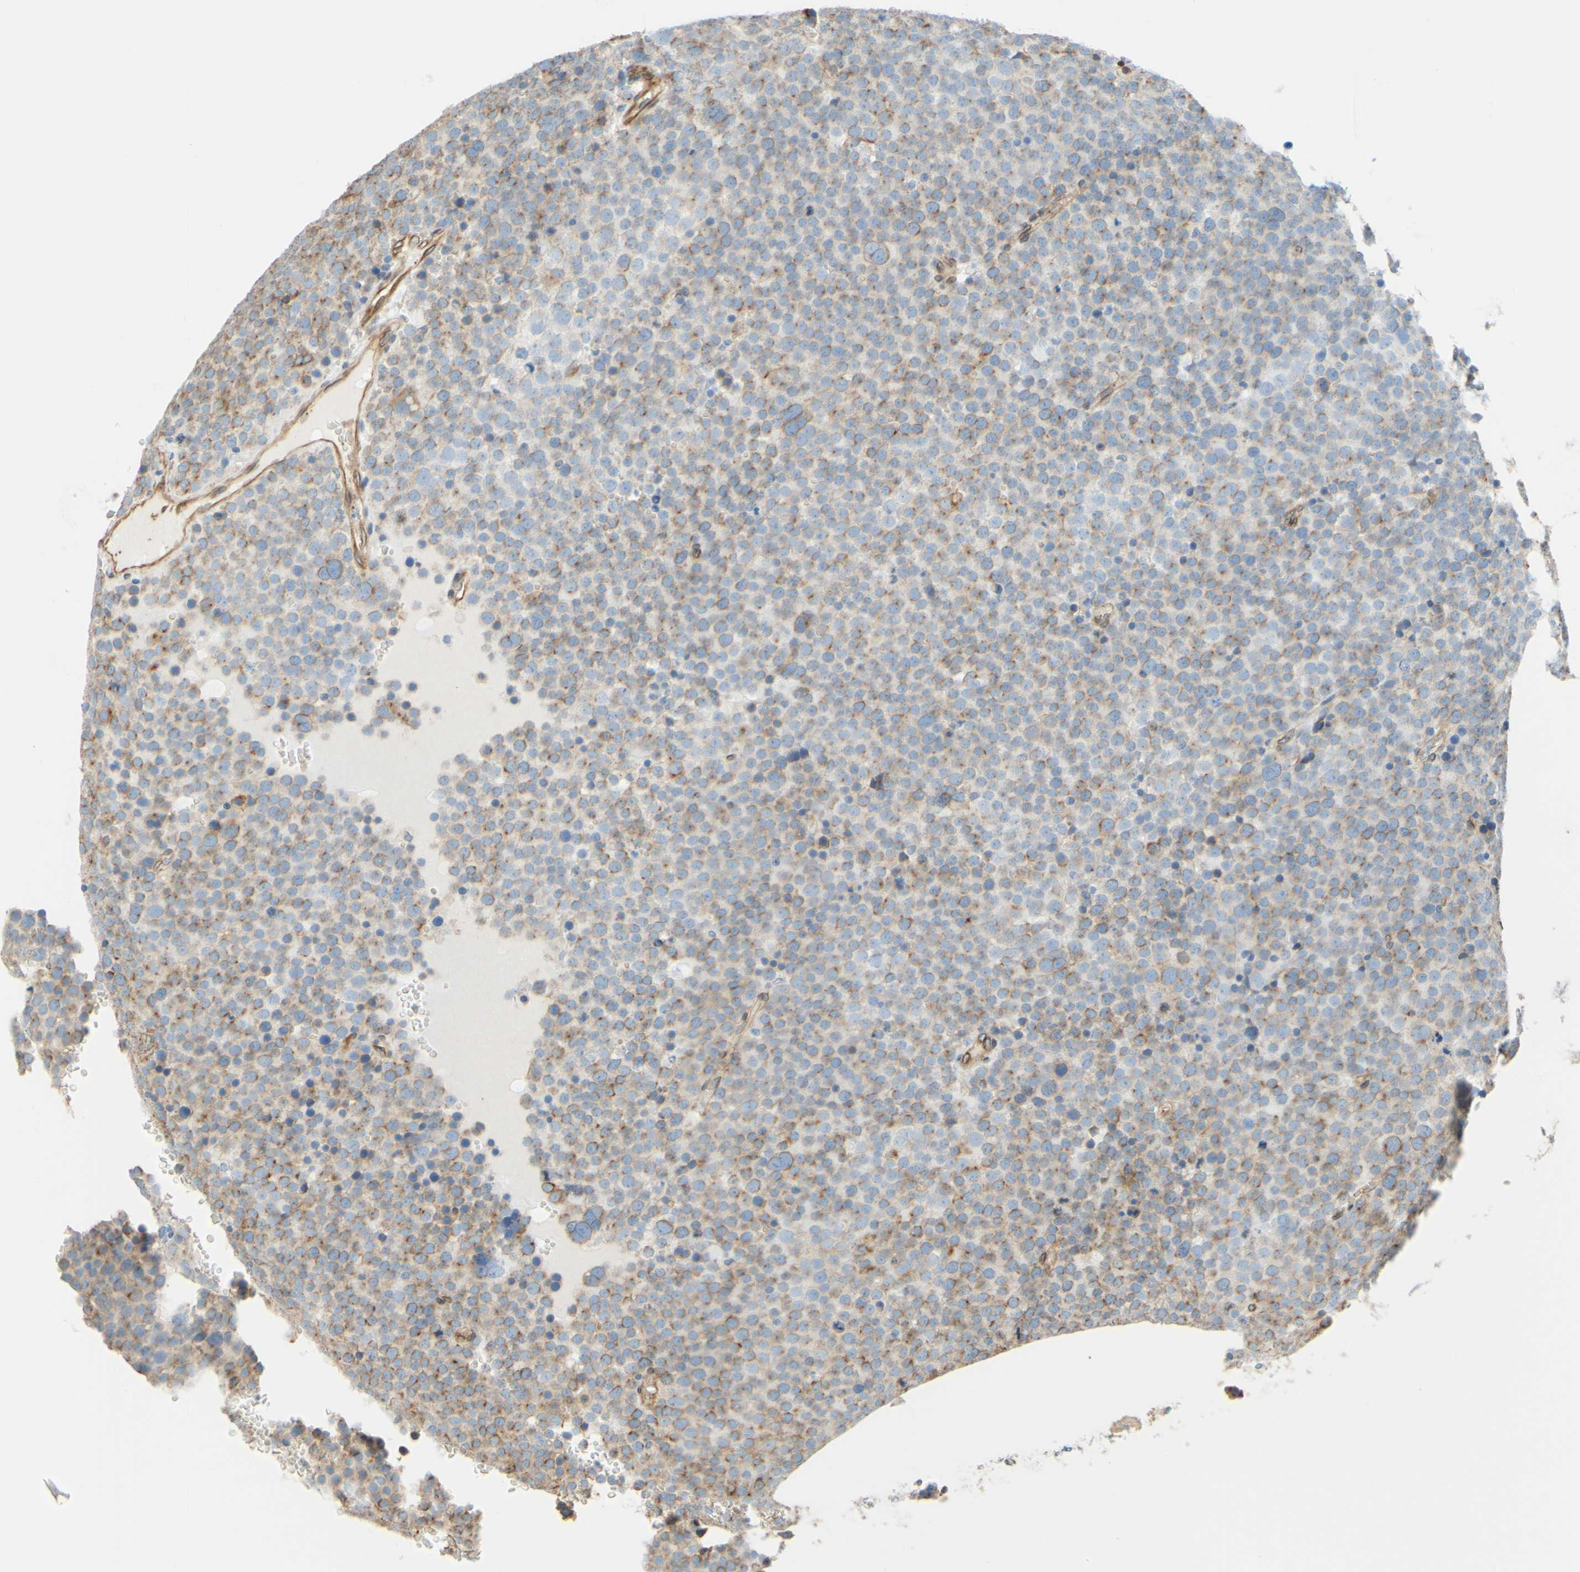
{"staining": {"intensity": "weak", "quantity": ">75%", "location": "cytoplasmic/membranous"}, "tissue": "testis cancer", "cell_type": "Tumor cells", "image_type": "cancer", "snomed": [{"axis": "morphology", "description": "Seminoma, NOS"}, {"axis": "topography", "description": "Testis"}], "caption": "Protein expression analysis of testis seminoma exhibits weak cytoplasmic/membranous positivity in about >75% of tumor cells. The protein is shown in brown color, while the nuclei are stained blue.", "gene": "ENDOD1", "patient": {"sex": "male", "age": 71}}